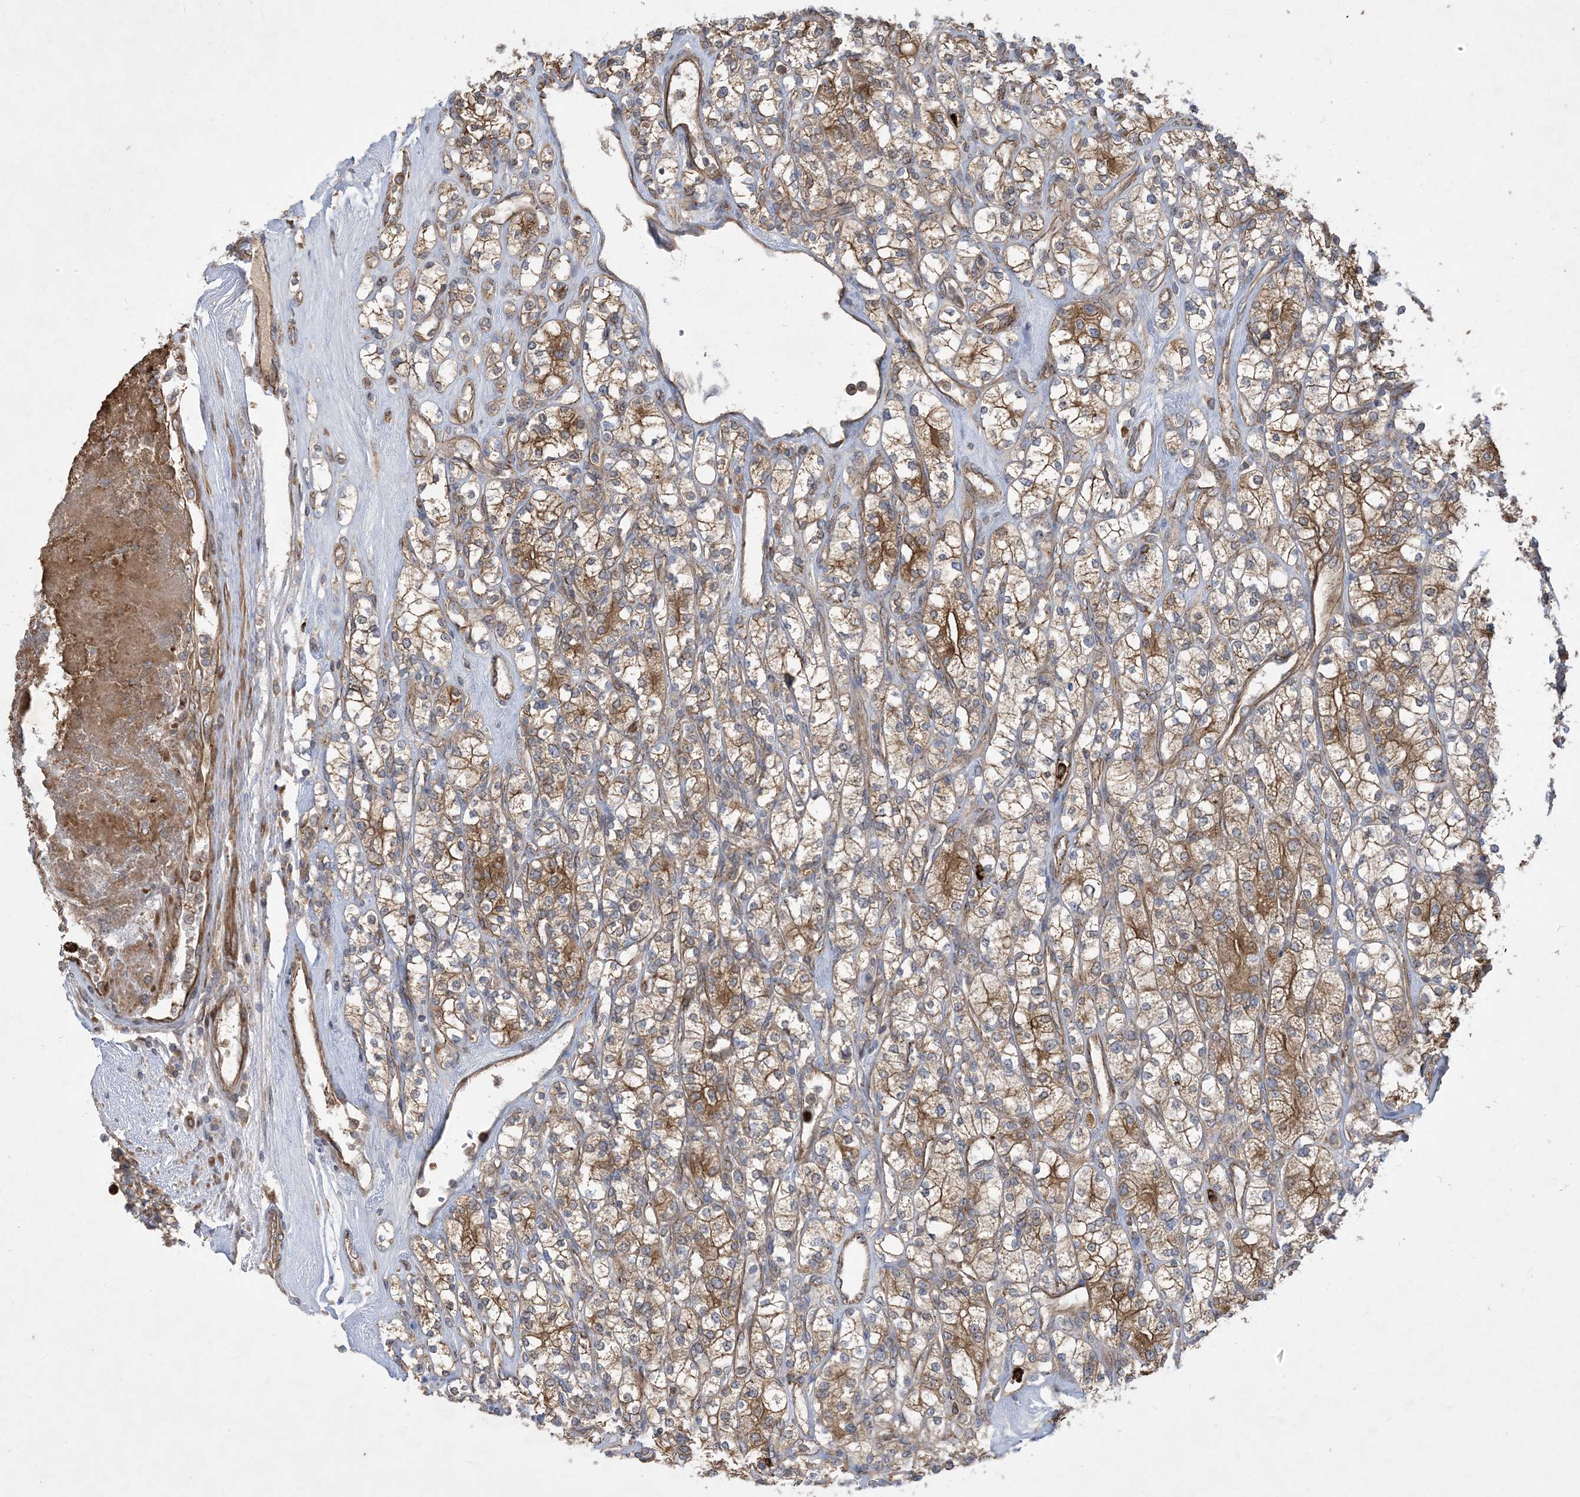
{"staining": {"intensity": "moderate", "quantity": ">75%", "location": "cytoplasmic/membranous"}, "tissue": "renal cancer", "cell_type": "Tumor cells", "image_type": "cancer", "snomed": [{"axis": "morphology", "description": "Adenocarcinoma, NOS"}, {"axis": "topography", "description": "Kidney"}], "caption": "The micrograph demonstrates staining of renal adenocarcinoma, revealing moderate cytoplasmic/membranous protein expression (brown color) within tumor cells.", "gene": "OTOP1", "patient": {"sex": "male", "age": 77}}